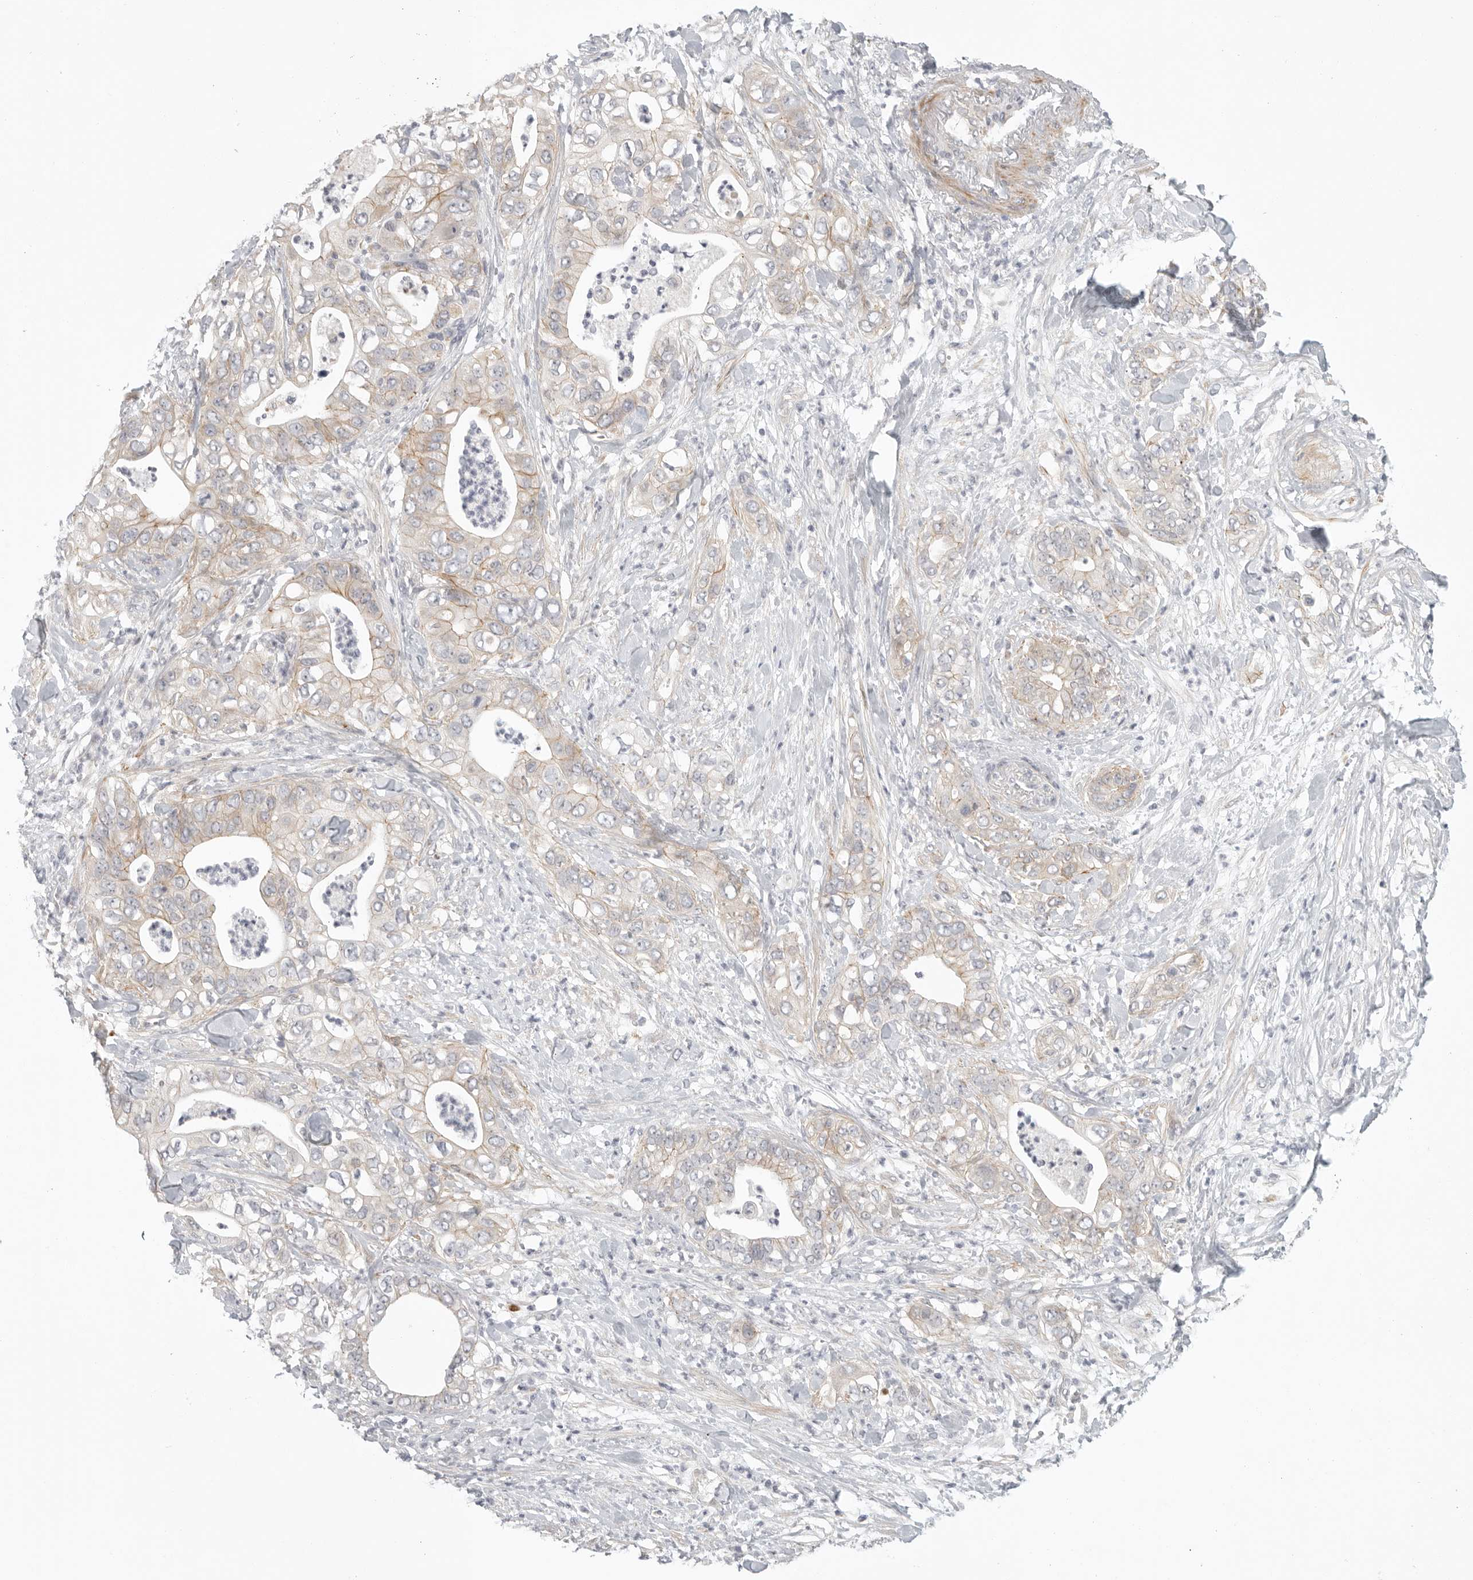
{"staining": {"intensity": "weak", "quantity": "<25%", "location": "cytoplasmic/membranous"}, "tissue": "pancreatic cancer", "cell_type": "Tumor cells", "image_type": "cancer", "snomed": [{"axis": "morphology", "description": "Adenocarcinoma, NOS"}, {"axis": "topography", "description": "Pancreas"}], "caption": "Tumor cells are negative for protein expression in human adenocarcinoma (pancreatic).", "gene": "STAB2", "patient": {"sex": "female", "age": 78}}